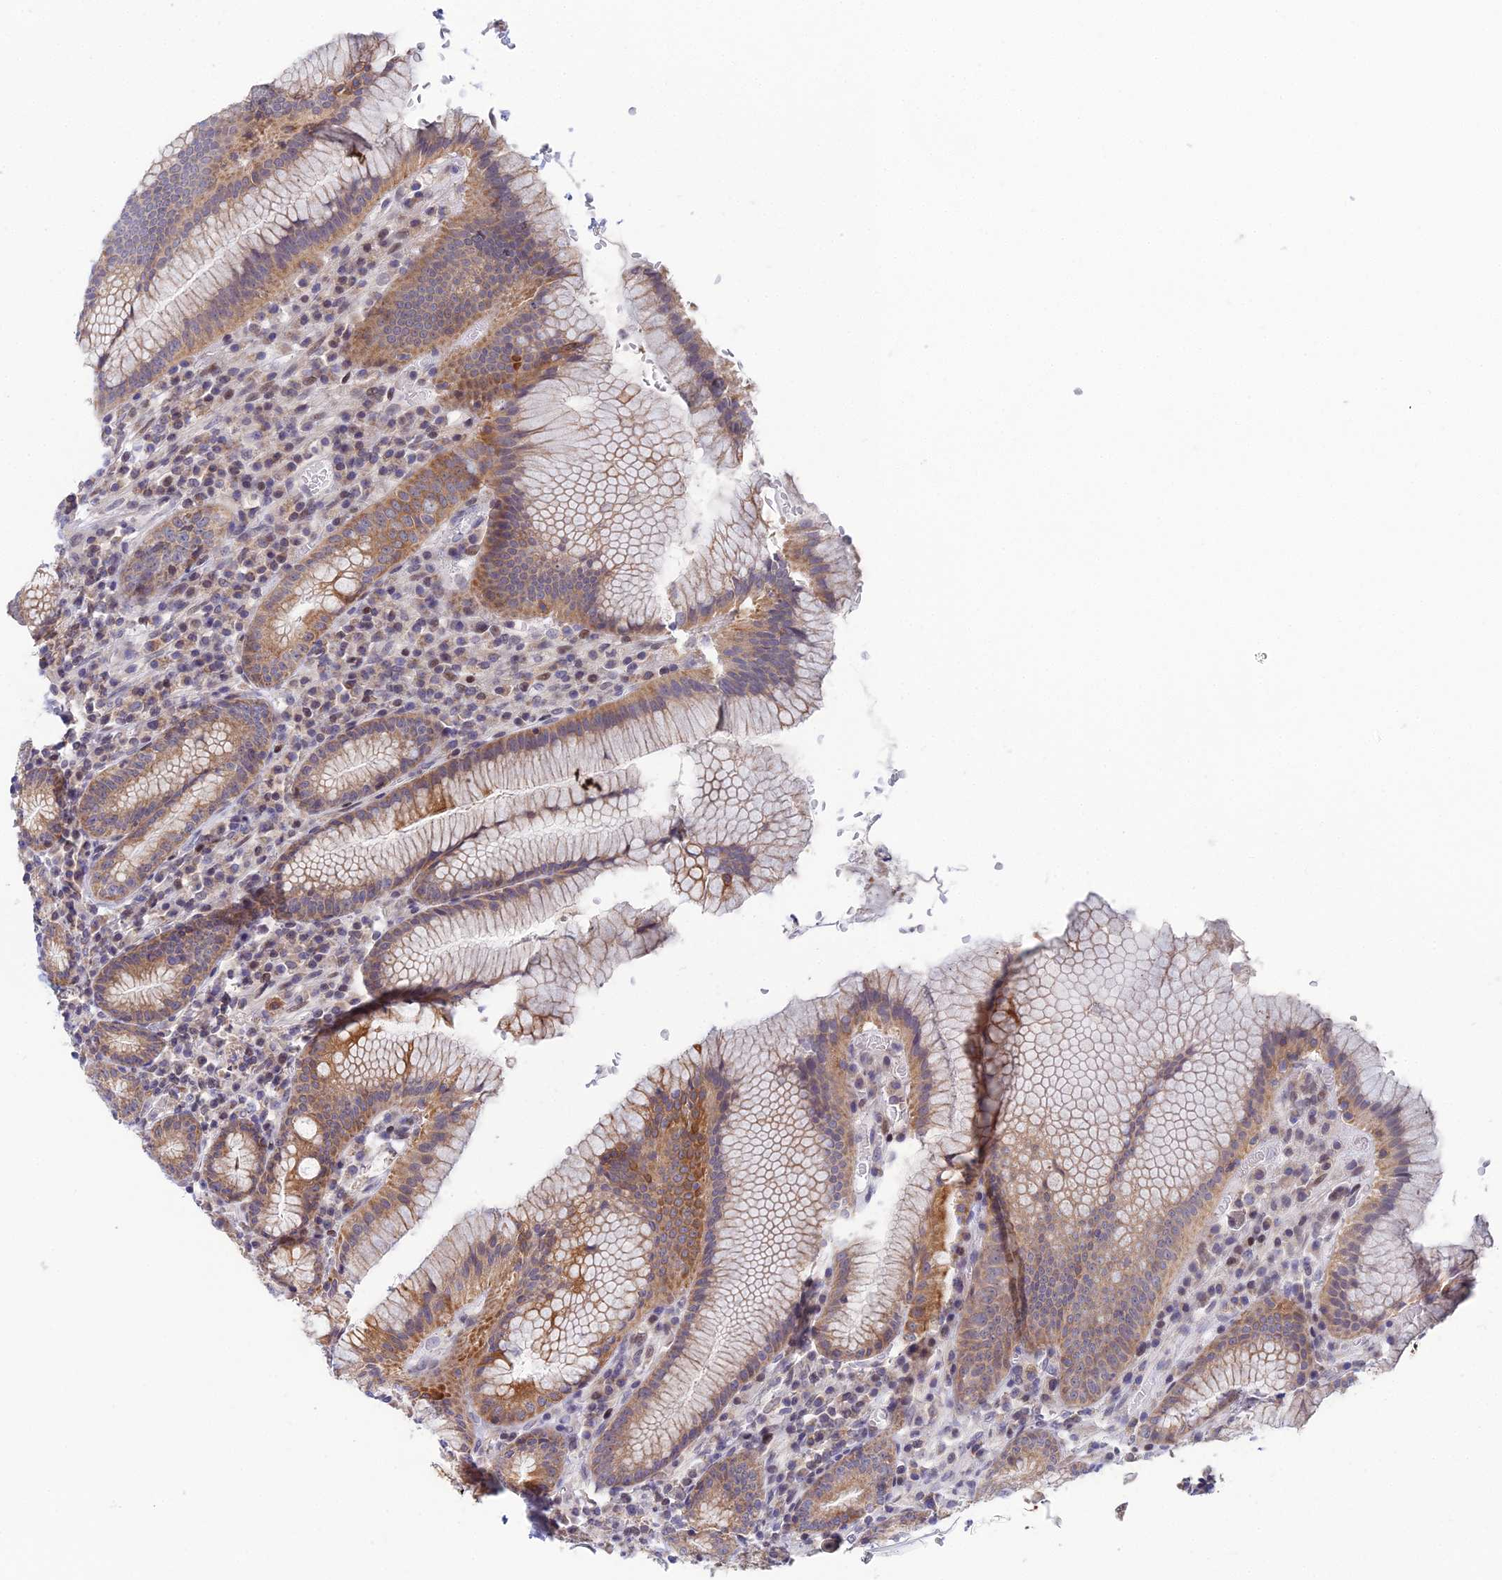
{"staining": {"intensity": "strong", "quantity": "25%-75%", "location": "cytoplasmic/membranous"}, "tissue": "stomach", "cell_type": "Glandular cells", "image_type": "normal", "snomed": [{"axis": "morphology", "description": "Normal tissue, NOS"}, {"axis": "topography", "description": "Stomach"}], "caption": "The histopathology image displays a brown stain indicating the presence of a protein in the cytoplasmic/membranous of glandular cells in stomach. (brown staining indicates protein expression, while blue staining denotes nuclei).", "gene": "ELOA2", "patient": {"sex": "male", "age": 55}}